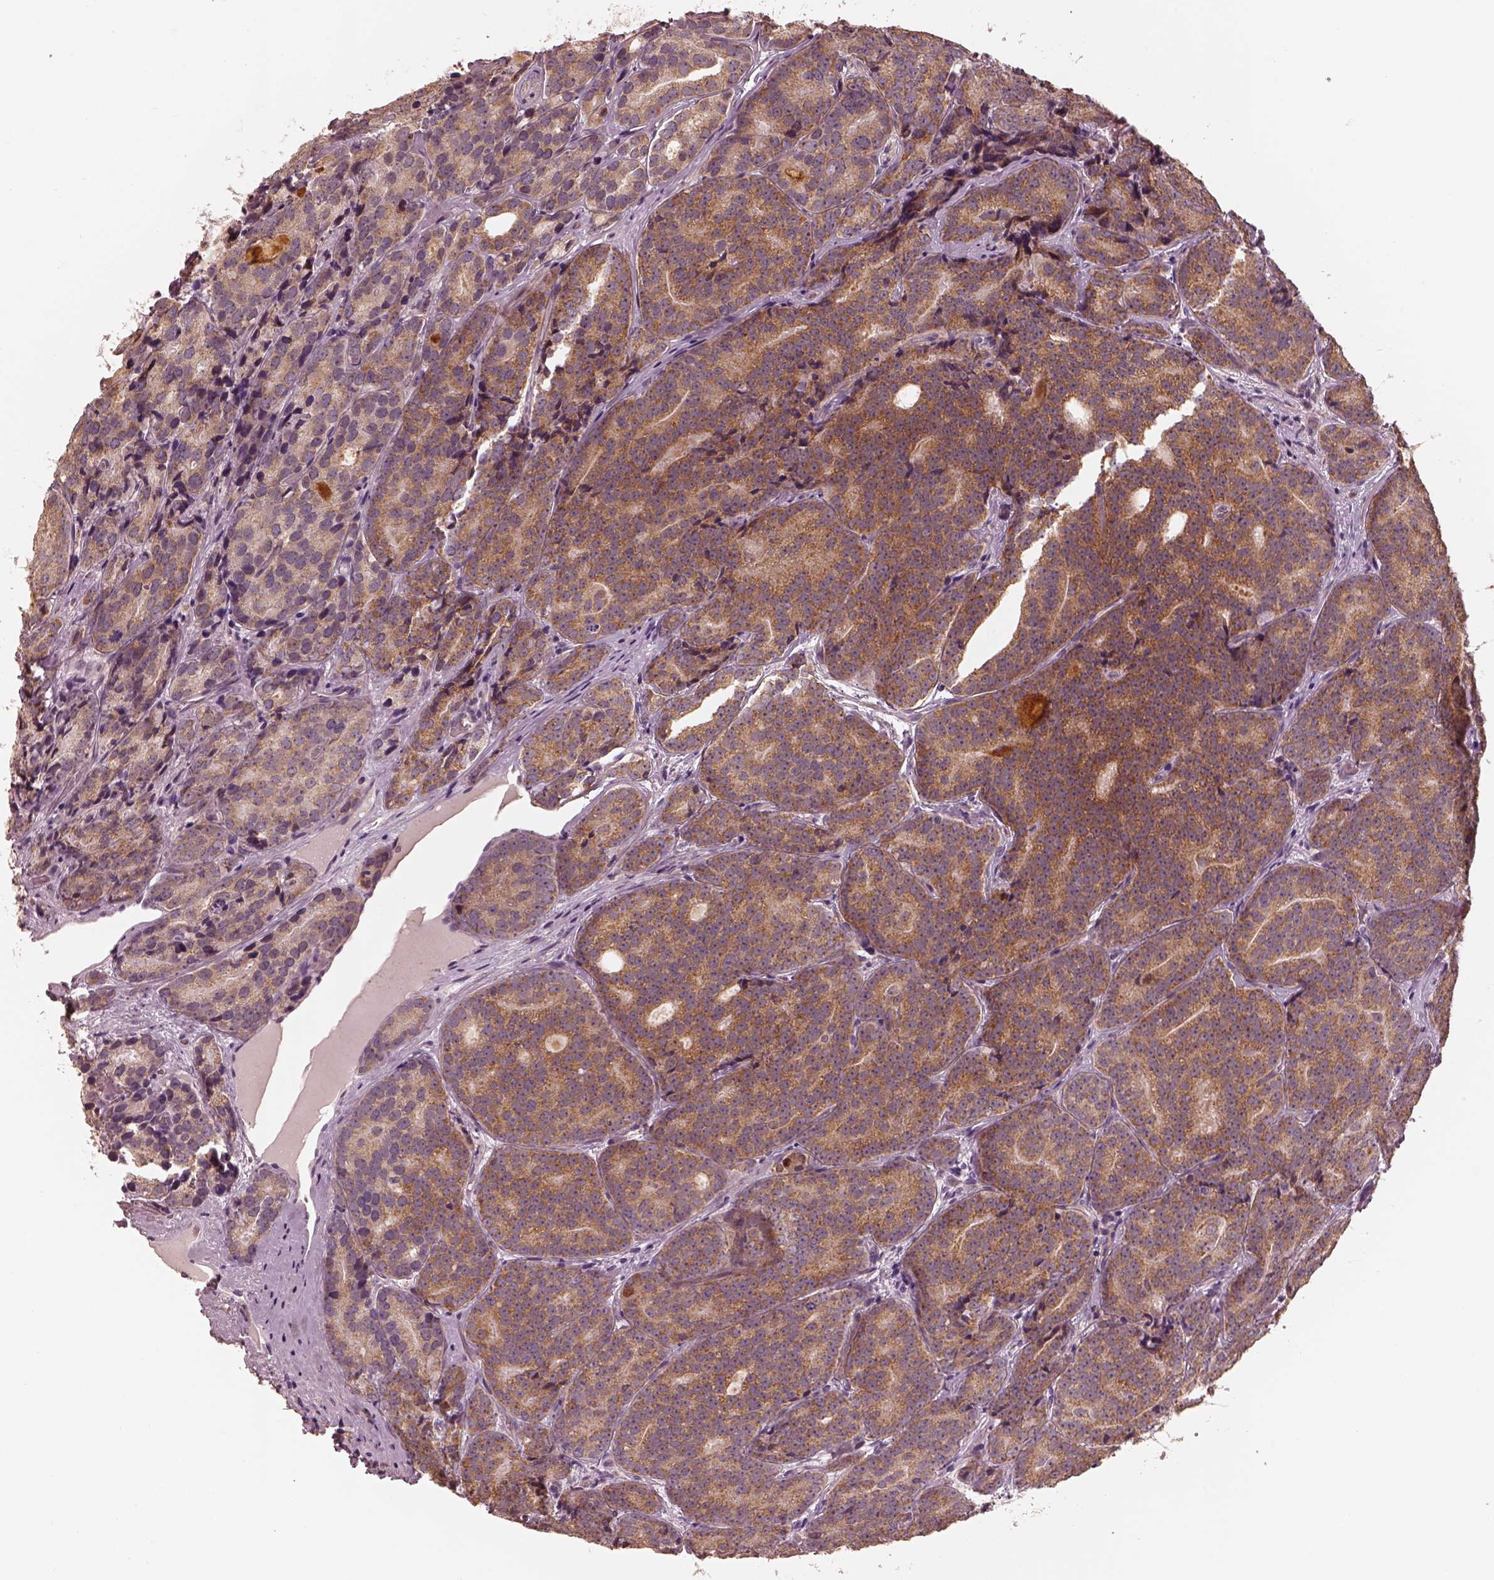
{"staining": {"intensity": "moderate", "quantity": ">75%", "location": "cytoplasmic/membranous"}, "tissue": "prostate cancer", "cell_type": "Tumor cells", "image_type": "cancer", "snomed": [{"axis": "morphology", "description": "Adenocarcinoma, NOS"}, {"axis": "topography", "description": "Prostate"}], "caption": "Immunohistochemistry staining of prostate cancer (adenocarcinoma), which reveals medium levels of moderate cytoplasmic/membranous staining in approximately >75% of tumor cells indicating moderate cytoplasmic/membranous protein staining. The staining was performed using DAB (brown) for protein detection and nuclei were counterstained in hematoxylin (blue).", "gene": "SLC25A46", "patient": {"sex": "male", "age": 71}}